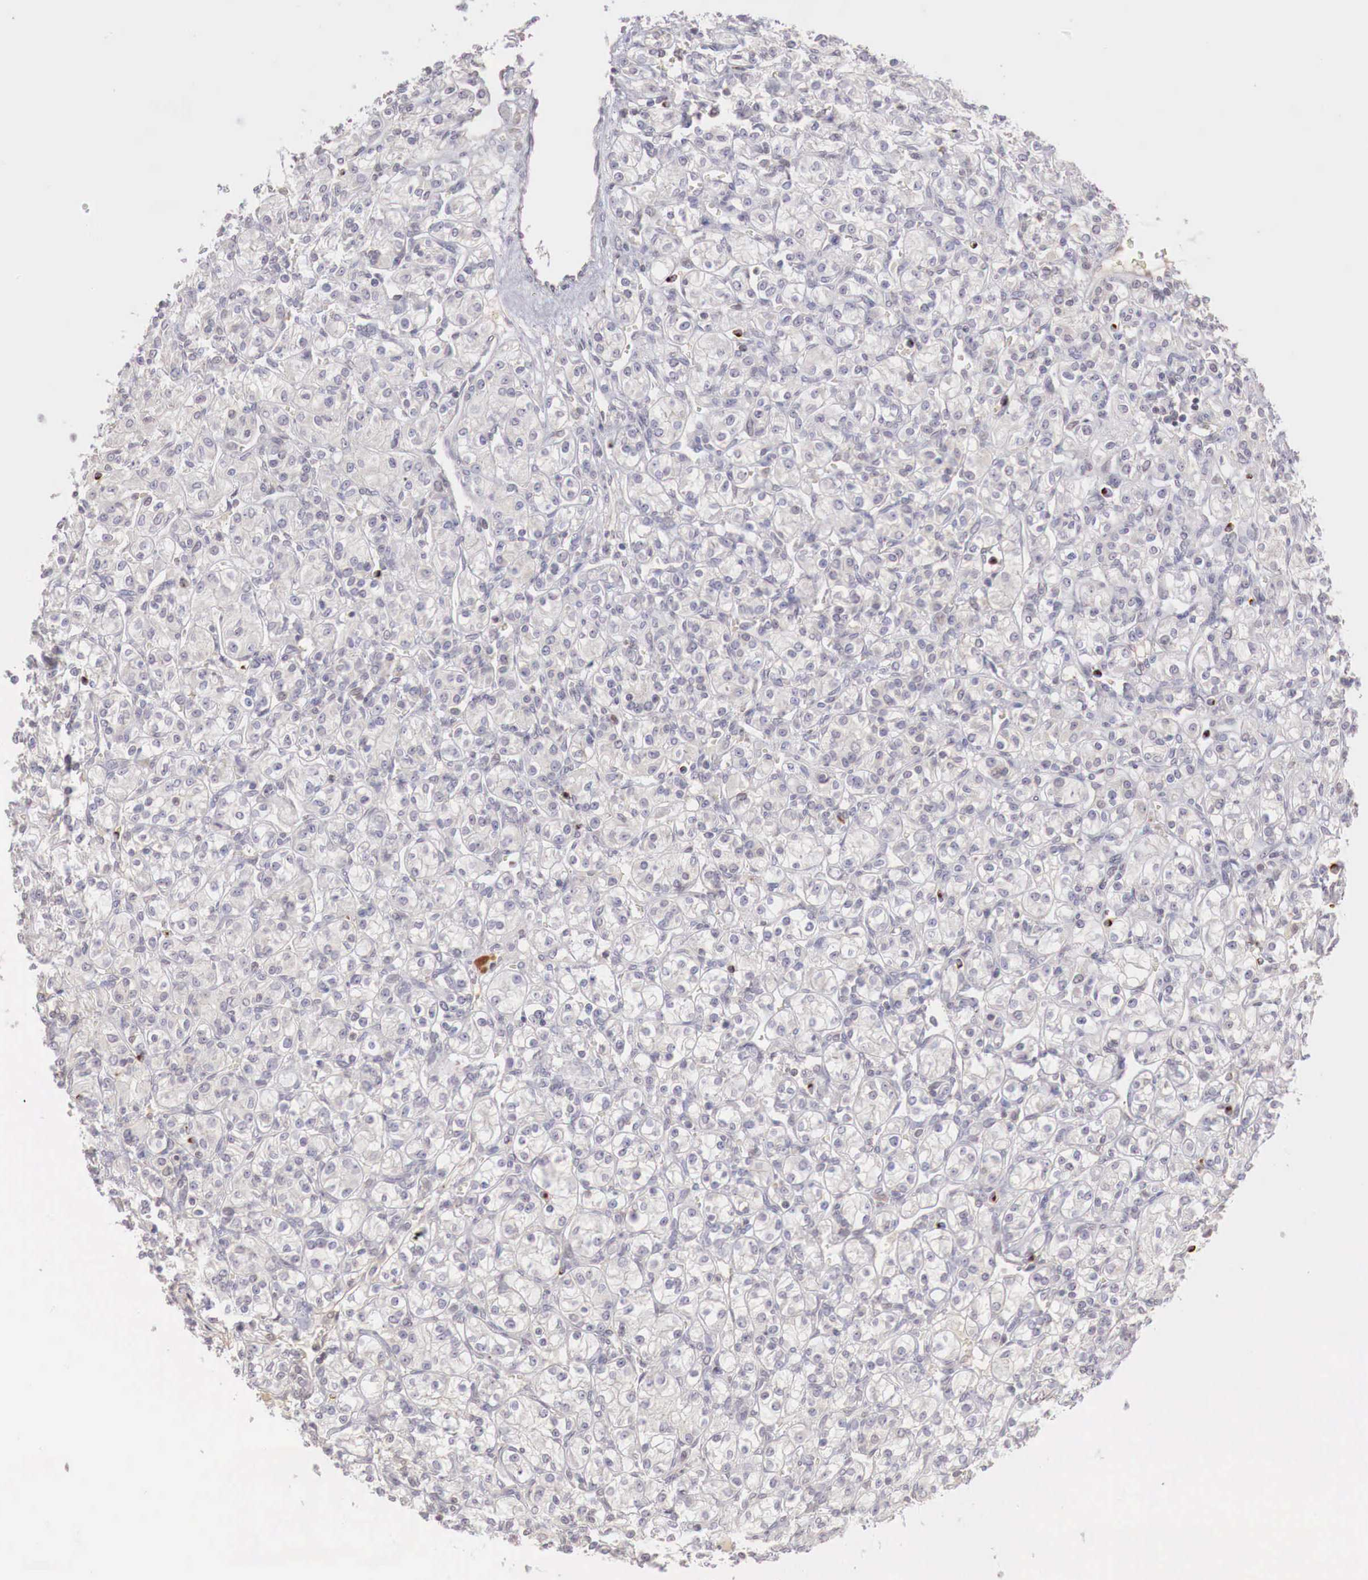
{"staining": {"intensity": "negative", "quantity": "none", "location": "none"}, "tissue": "renal cancer", "cell_type": "Tumor cells", "image_type": "cancer", "snomed": [{"axis": "morphology", "description": "Adenocarcinoma, NOS"}, {"axis": "topography", "description": "Kidney"}], "caption": "This is an immunohistochemistry (IHC) photomicrograph of renal adenocarcinoma. There is no expression in tumor cells.", "gene": "TBC1D9", "patient": {"sex": "male", "age": 77}}